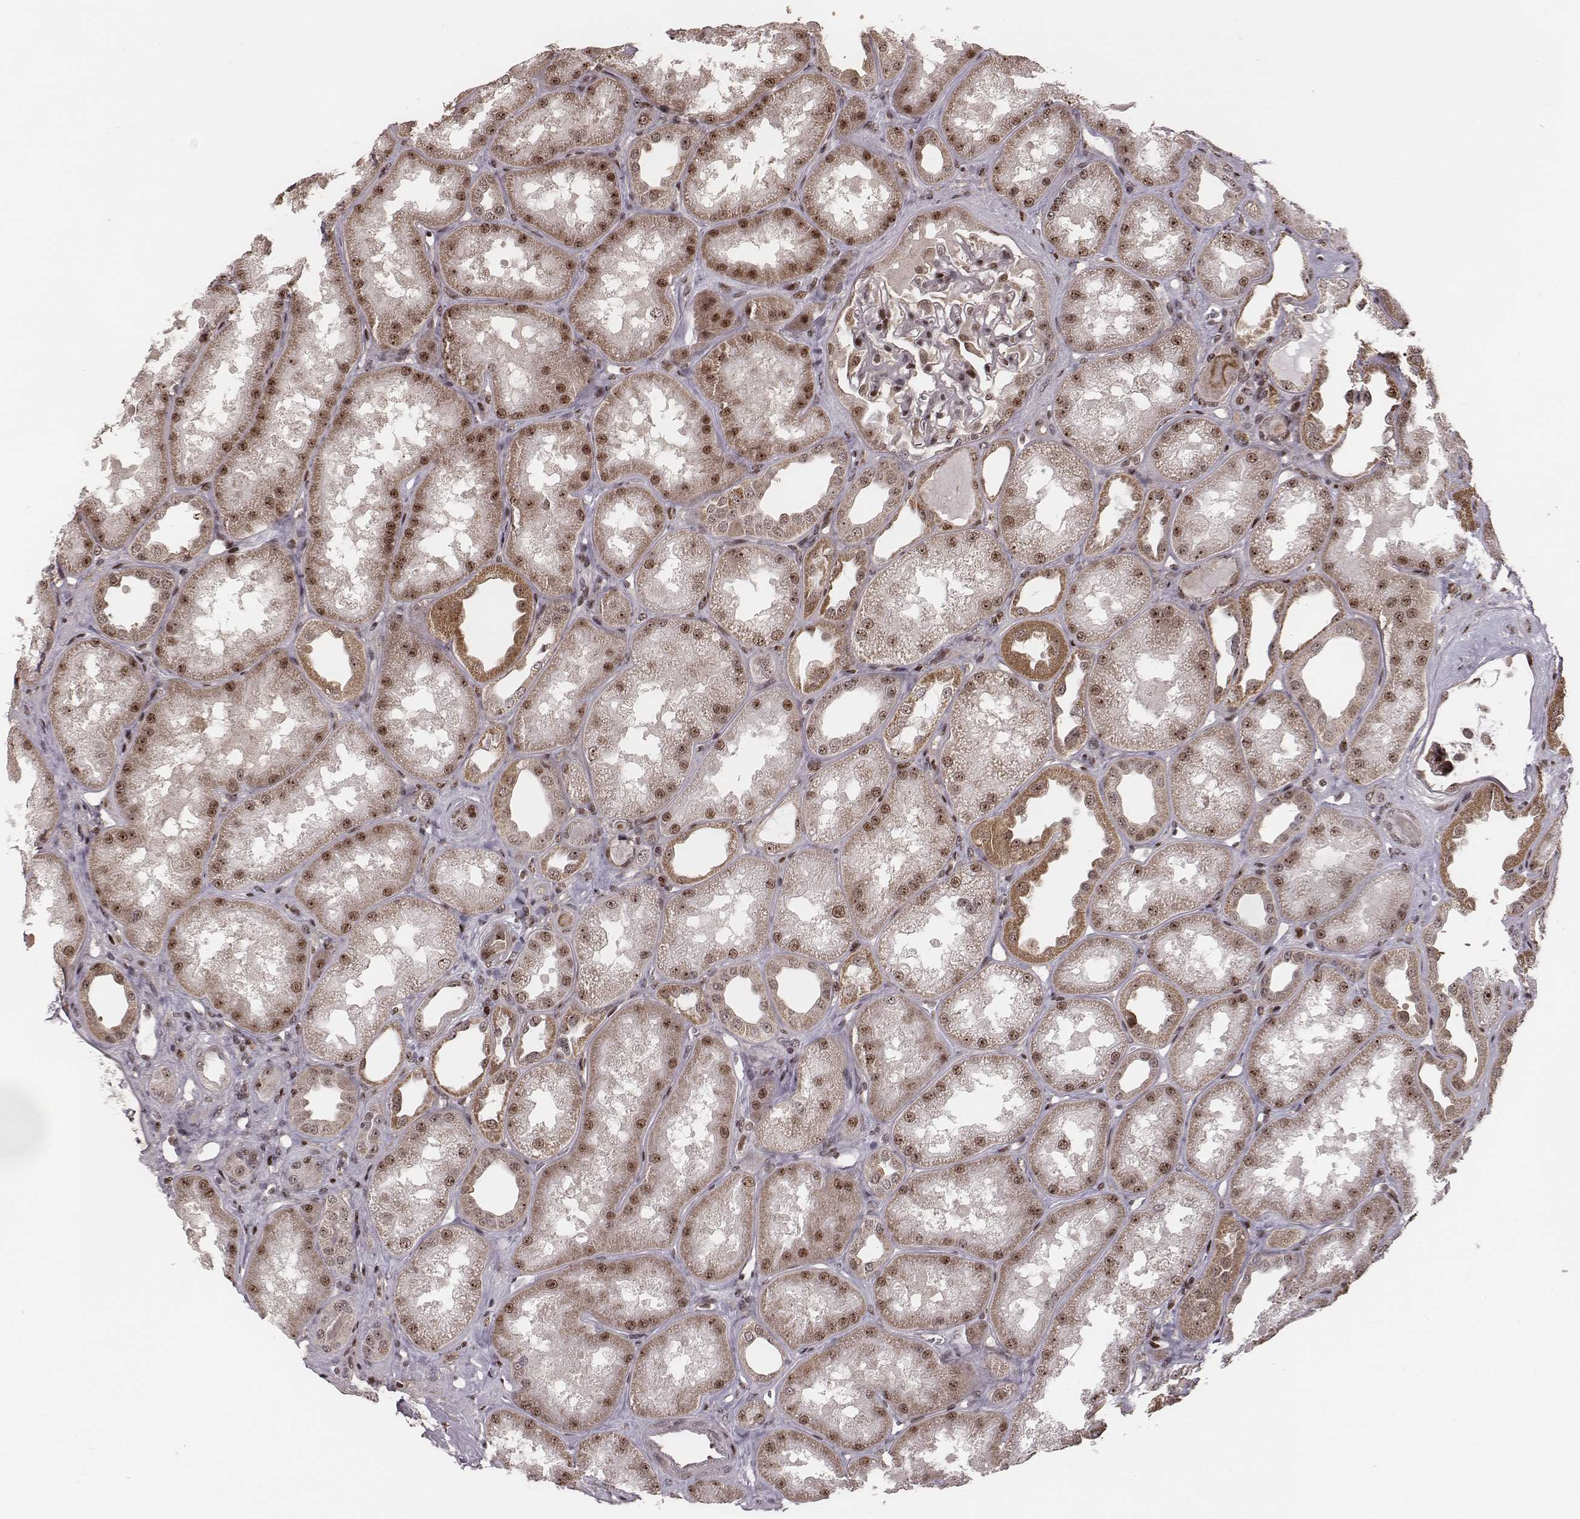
{"staining": {"intensity": "moderate", "quantity": "25%-75%", "location": "cytoplasmic/membranous,nuclear"}, "tissue": "kidney", "cell_type": "Cells in glomeruli", "image_type": "normal", "snomed": [{"axis": "morphology", "description": "Normal tissue, NOS"}, {"axis": "topography", "description": "Kidney"}], "caption": "Immunohistochemical staining of benign kidney exhibits 25%-75% levels of moderate cytoplasmic/membranous,nuclear protein positivity in approximately 25%-75% of cells in glomeruli.", "gene": "VRK3", "patient": {"sex": "male", "age": 61}}